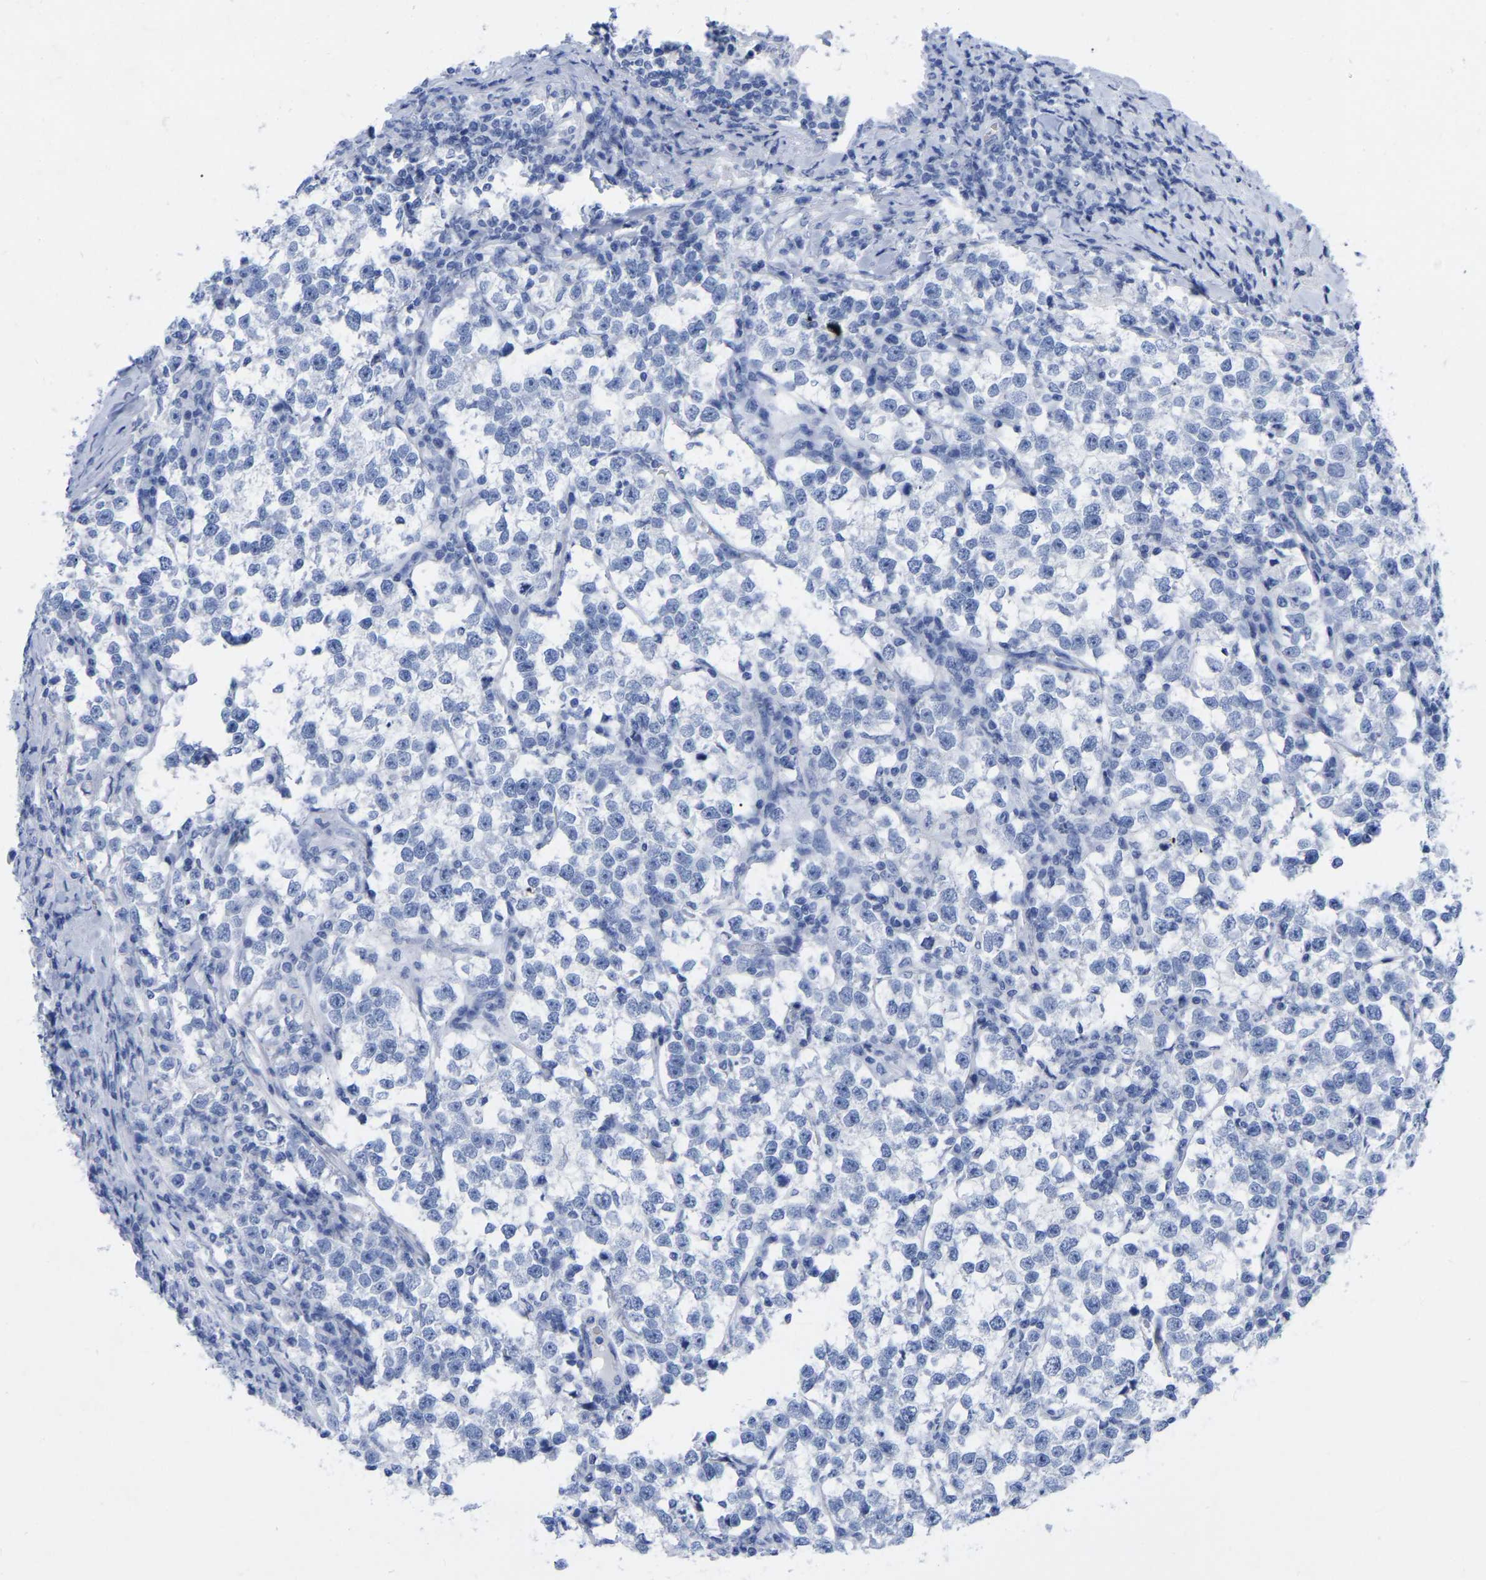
{"staining": {"intensity": "negative", "quantity": "none", "location": "none"}, "tissue": "testis cancer", "cell_type": "Tumor cells", "image_type": "cancer", "snomed": [{"axis": "morphology", "description": "Normal tissue, NOS"}, {"axis": "morphology", "description": "Seminoma, NOS"}, {"axis": "topography", "description": "Testis"}], "caption": "IHC of seminoma (testis) exhibits no positivity in tumor cells.", "gene": "ZNF629", "patient": {"sex": "male", "age": 43}}